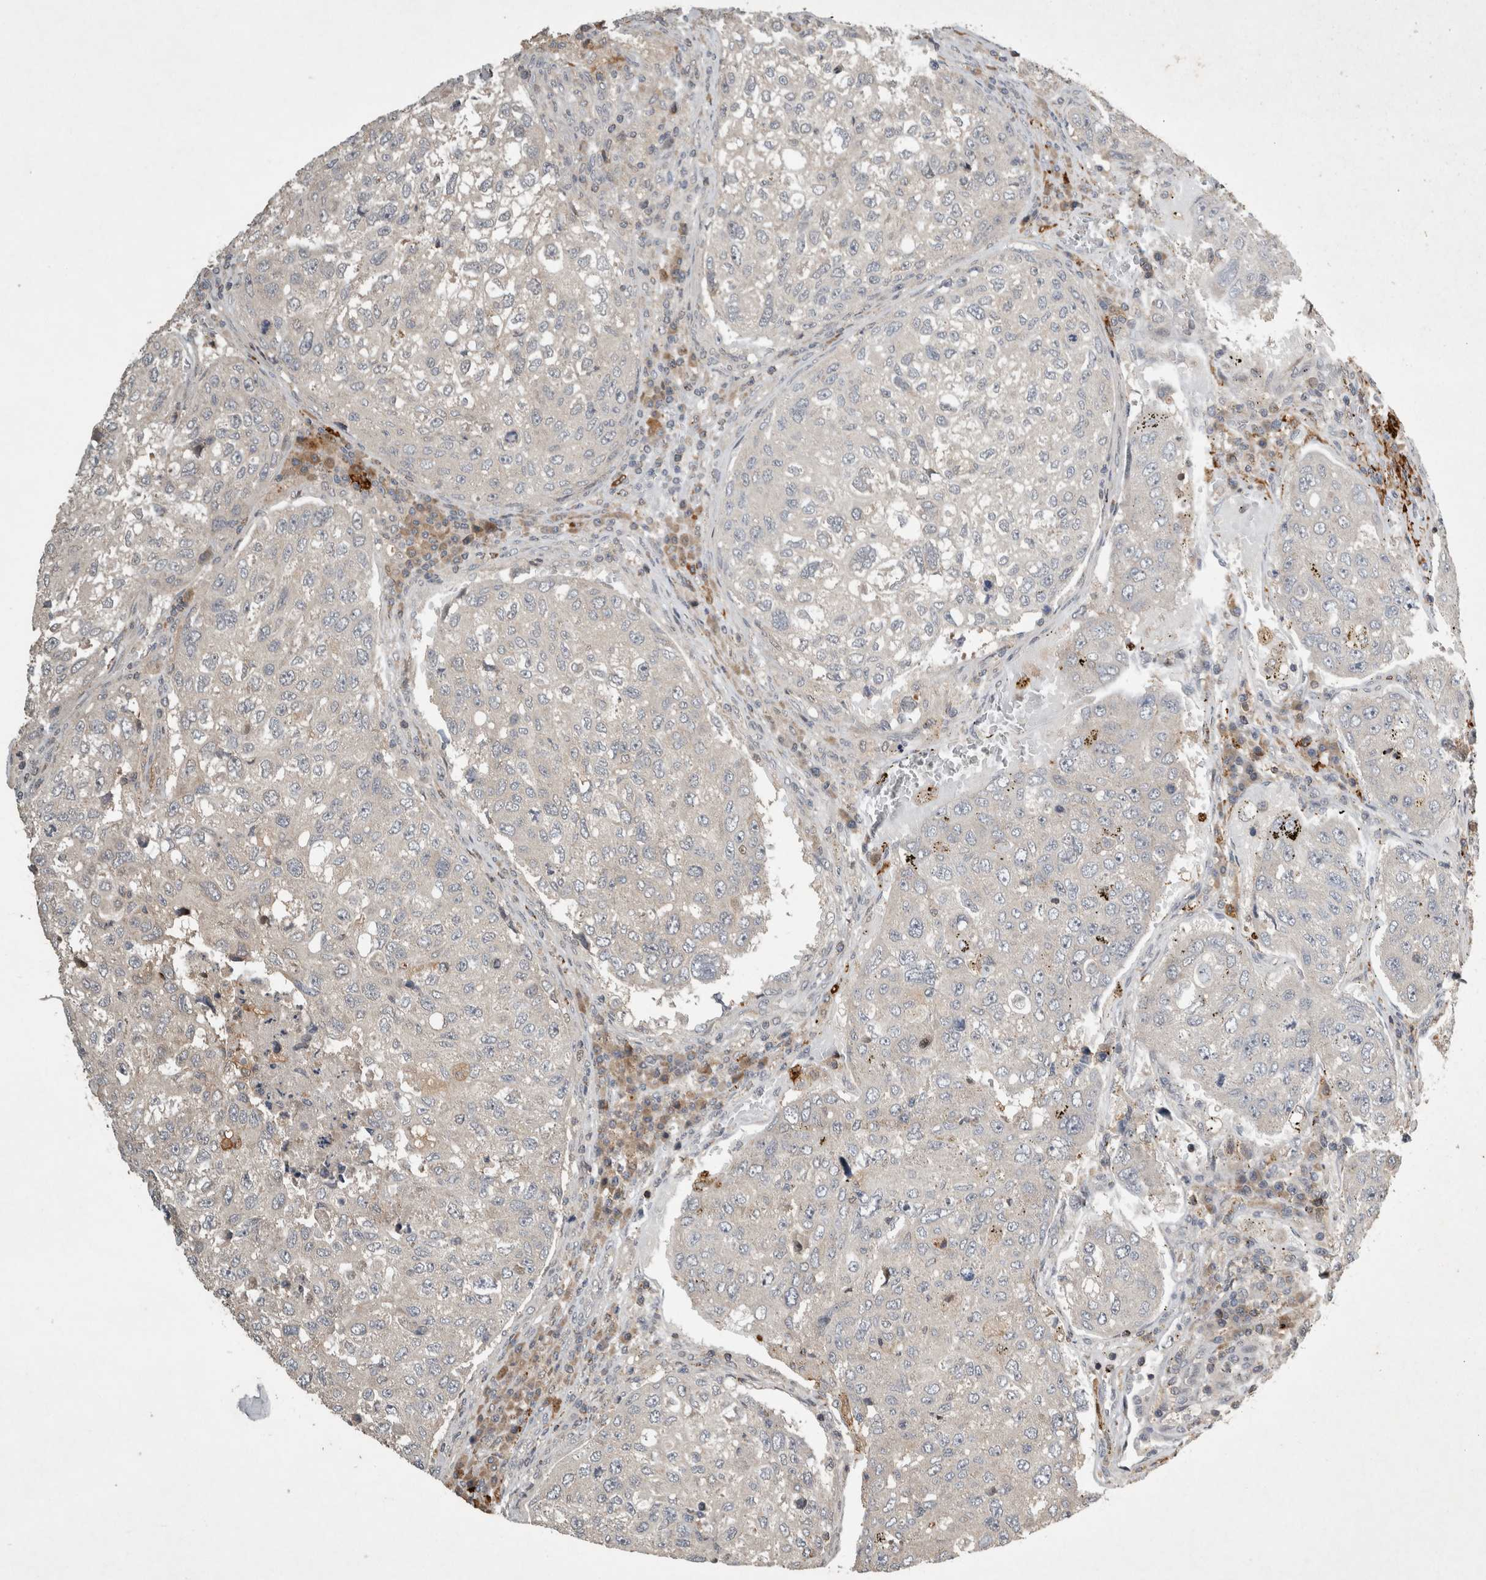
{"staining": {"intensity": "negative", "quantity": "none", "location": "none"}, "tissue": "urothelial cancer", "cell_type": "Tumor cells", "image_type": "cancer", "snomed": [{"axis": "morphology", "description": "Urothelial carcinoma, High grade"}, {"axis": "topography", "description": "Lymph node"}, {"axis": "topography", "description": "Urinary bladder"}], "caption": "Photomicrograph shows no protein positivity in tumor cells of urothelial cancer tissue.", "gene": "SERAC1", "patient": {"sex": "male", "age": 51}}